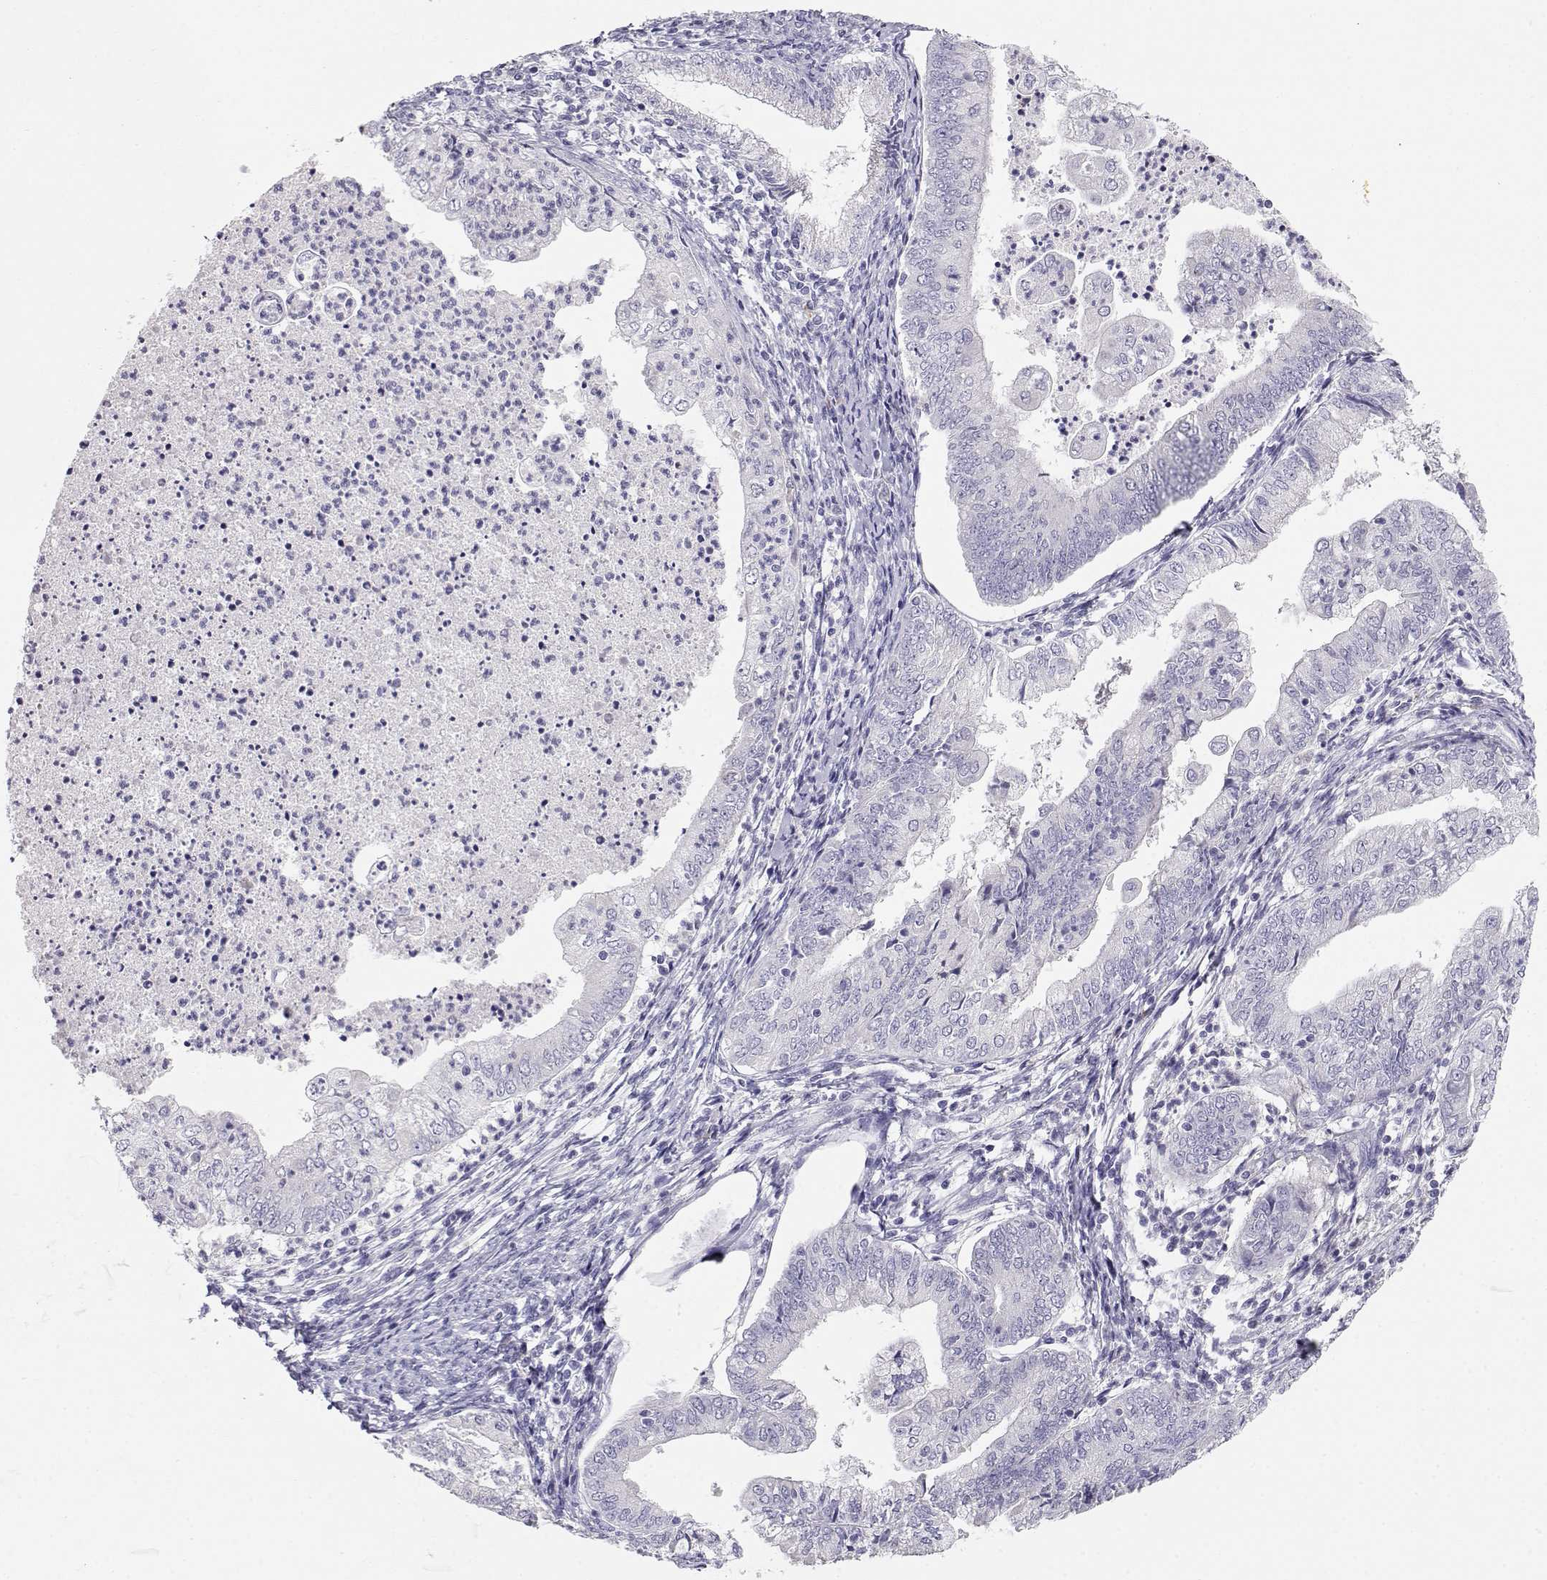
{"staining": {"intensity": "negative", "quantity": "none", "location": "none"}, "tissue": "endometrial cancer", "cell_type": "Tumor cells", "image_type": "cancer", "snomed": [{"axis": "morphology", "description": "Adenocarcinoma, NOS"}, {"axis": "topography", "description": "Endometrium"}], "caption": "Immunohistochemistry (IHC) of adenocarcinoma (endometrial) reveals no expression in tumor cells.", "gene": "CDHR1", "patient": {"sex": "female", "age": 55}}